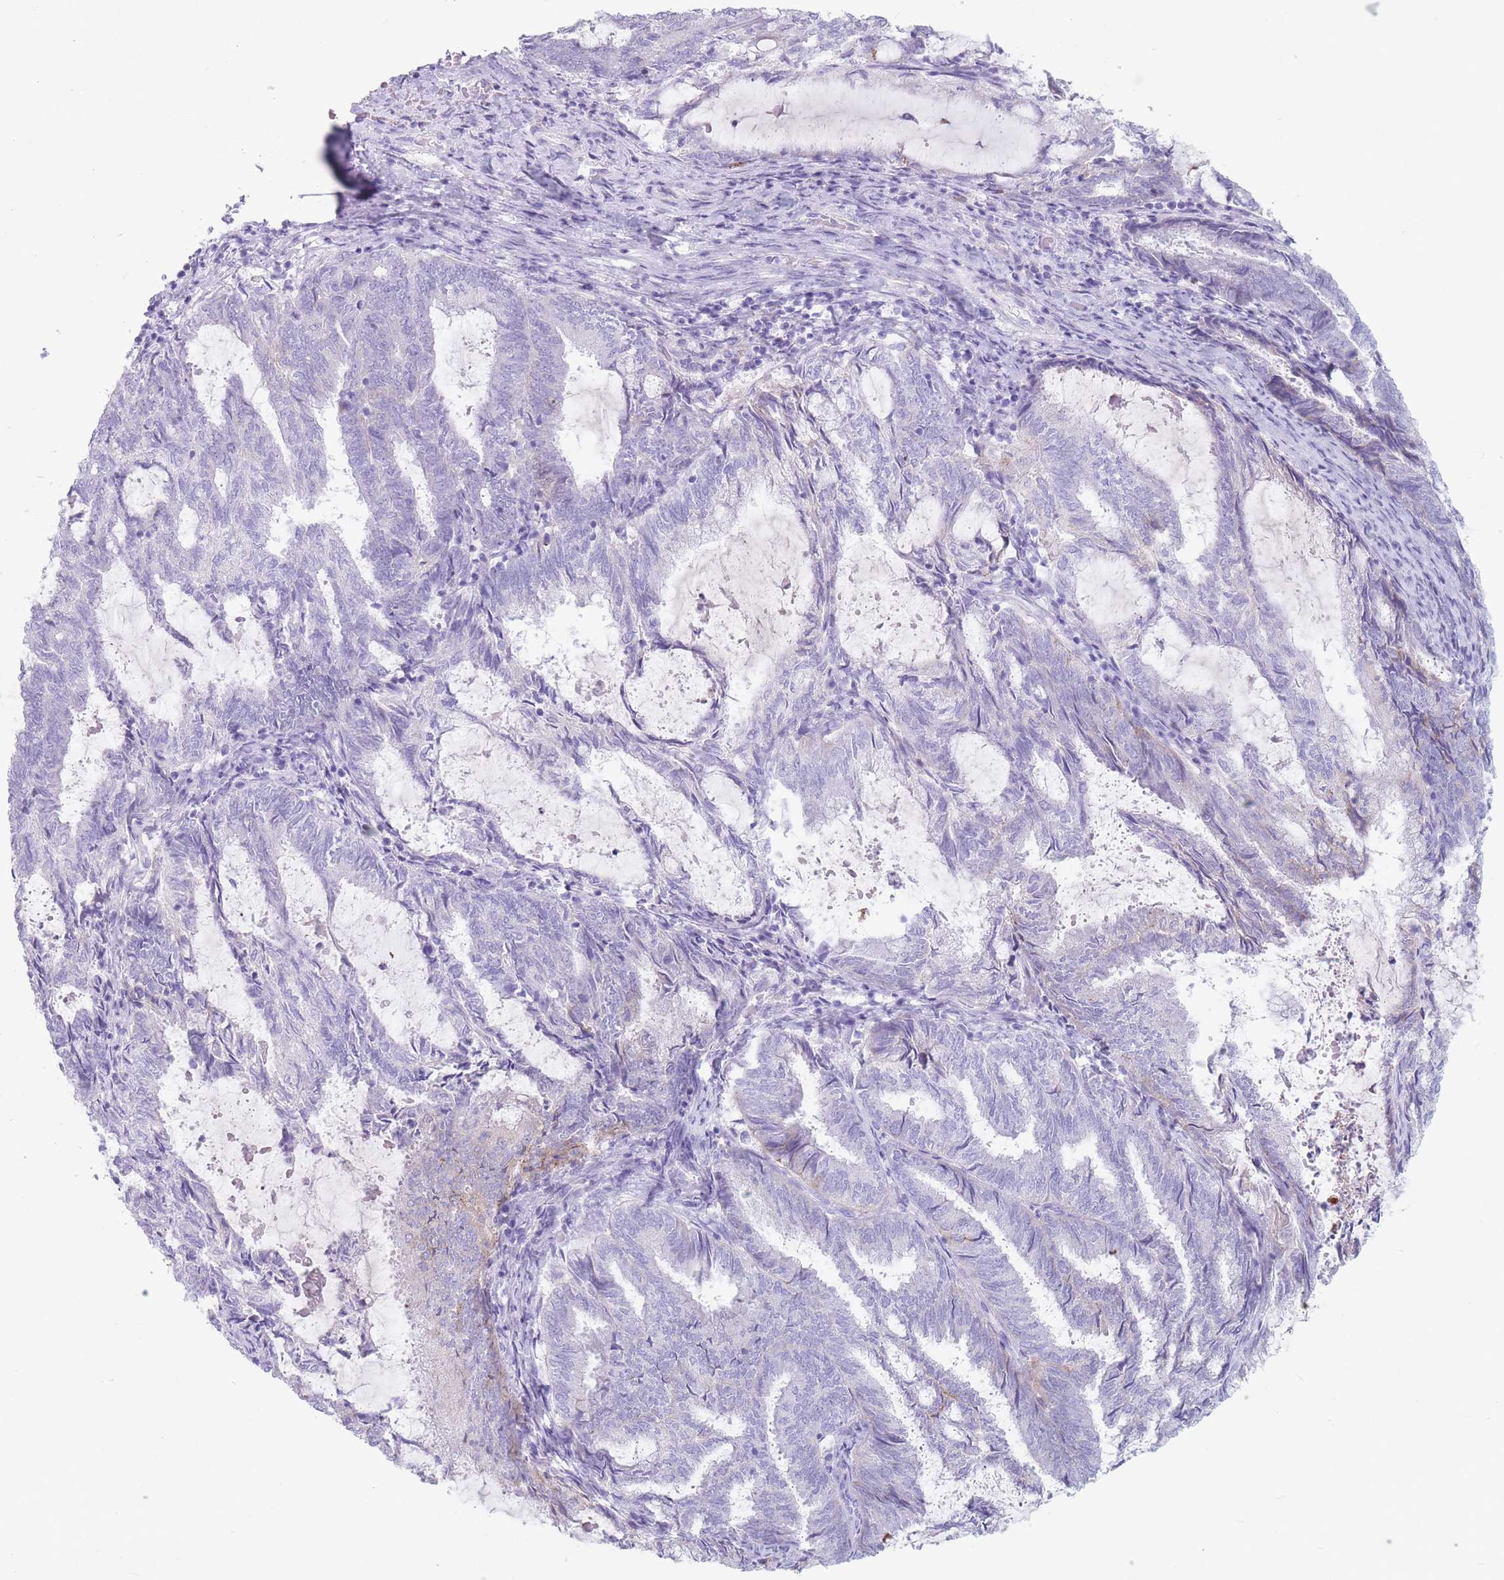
{"staining": {"intensity": "negative", "quantity": "none", "location": "none"}, "tissue": "endometrial cancer", "cell_type": "Tumor cells", "image_type": "cancer", "snomed": [{"axis": "morphology", "description": "Adenocarcinoma, NOS"}, {"axis": "topography", "description": "Endometrium"}], "caption": "Adenocarcinoma (endometrial) was stained to show a protein in brown. There is no significant positivity in tumor cells. (Stains: DAB immunohistochemistry (IHC) with hematoxylin counter stain, Microscopy: brightfield microscopy at high magnification).", "gene": "ST3GAL5", "patient": {"sex": "female", "age": 80}}